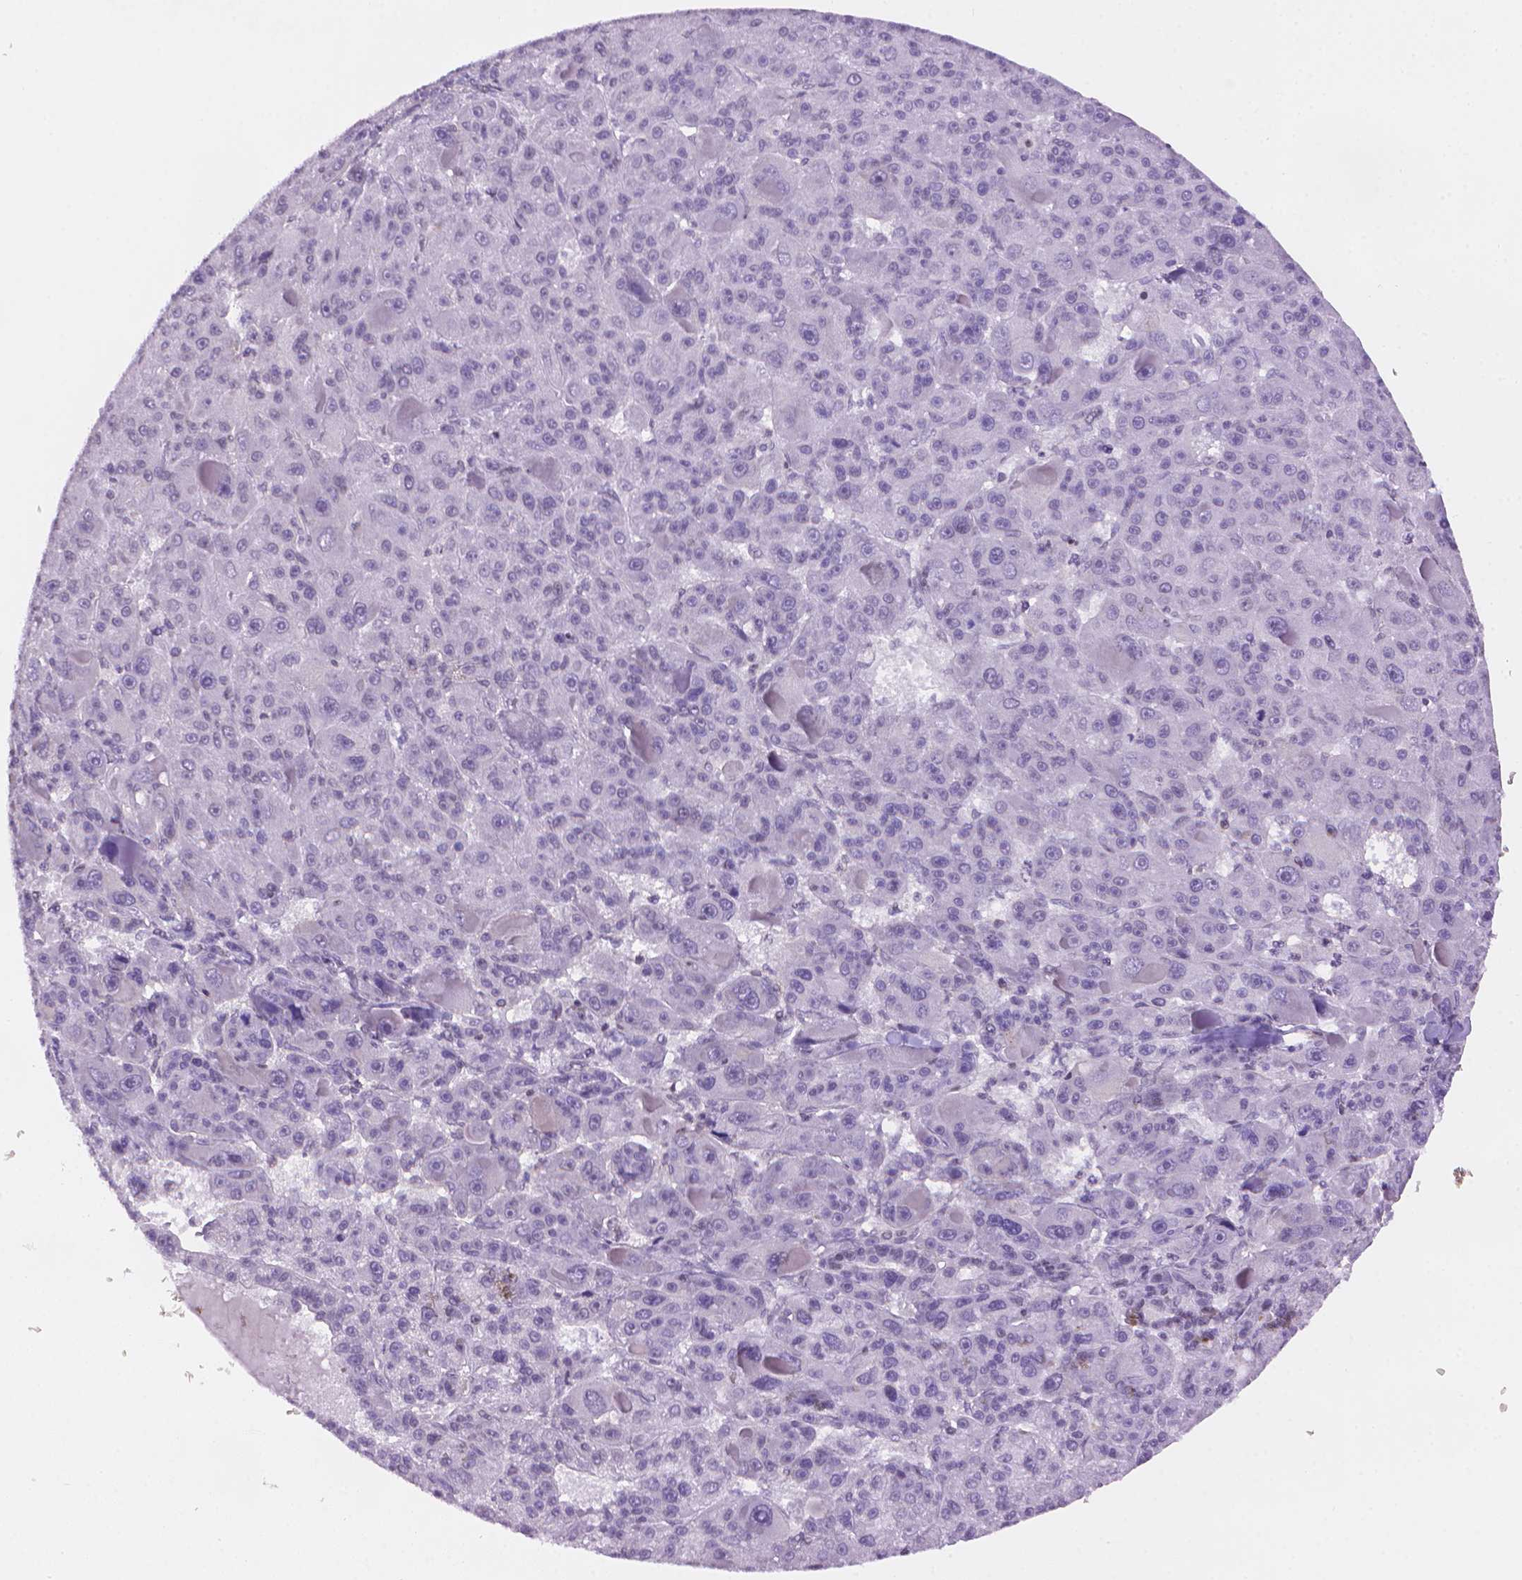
{"staining": {"intensity": "negative", "quantity": "none", "location": "none"}, "tissue": "liver cancer", "cell_type": "Tumor cells", "image_type": "cancer", "snomed": [{"axis": "morphology", "description": "Carcinoma, Hepatocellular, NOS"}, {"axis": "topography", "description": "Liver"}], "caption": "Immunohistochemistry (IHC) micrograph of liver cancer (hepatocellular carcinoma) stained for a protein (brown), which shows no staining in tumor cells.", "gene": "TMEM184A", "patient": {"sex": "male", "age": 76}}